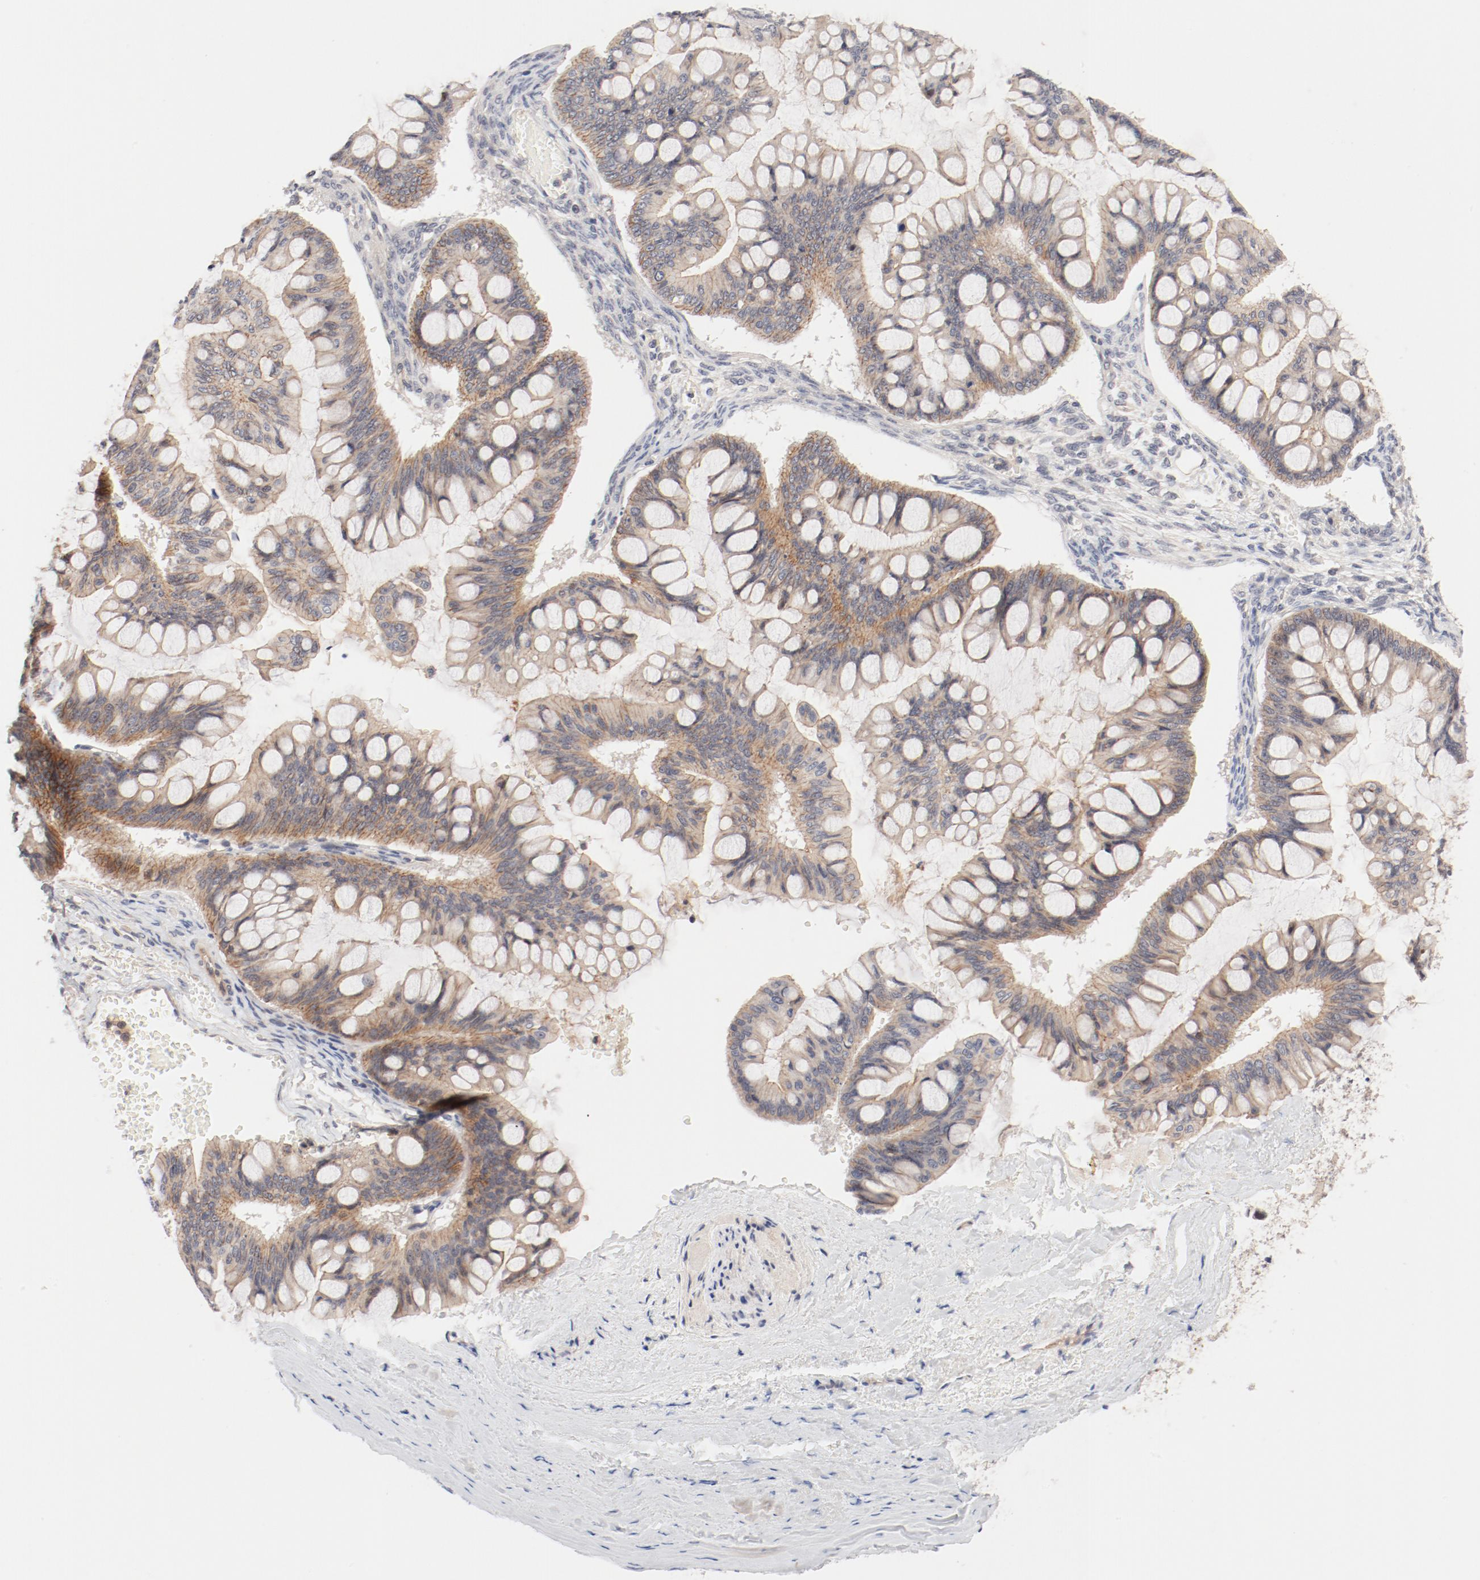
{"staining": {"intensity": "moderate", "quantity": ">75%", "location": "cytoplasmic/membranous"}, "tissue": "ovarian cancer", "cell_type": "Tumor cells", "image_type": "cancer", "snomed": [{"axis": "morphology", "description": "Cystadenocarcinoma, mucinous, NOS"}, {"axis": "topography", "description": "Ovary"}], "caption": "Ovarian cancer (mucinous cystadenocarcinoma) stained with immunohistochemistry demonstrates moderate cytoplasmic/membranous expression in approximately >75% of tumor cells.", "gene": "ZNF267", "patient": {"sex": "female", "age": 73}}